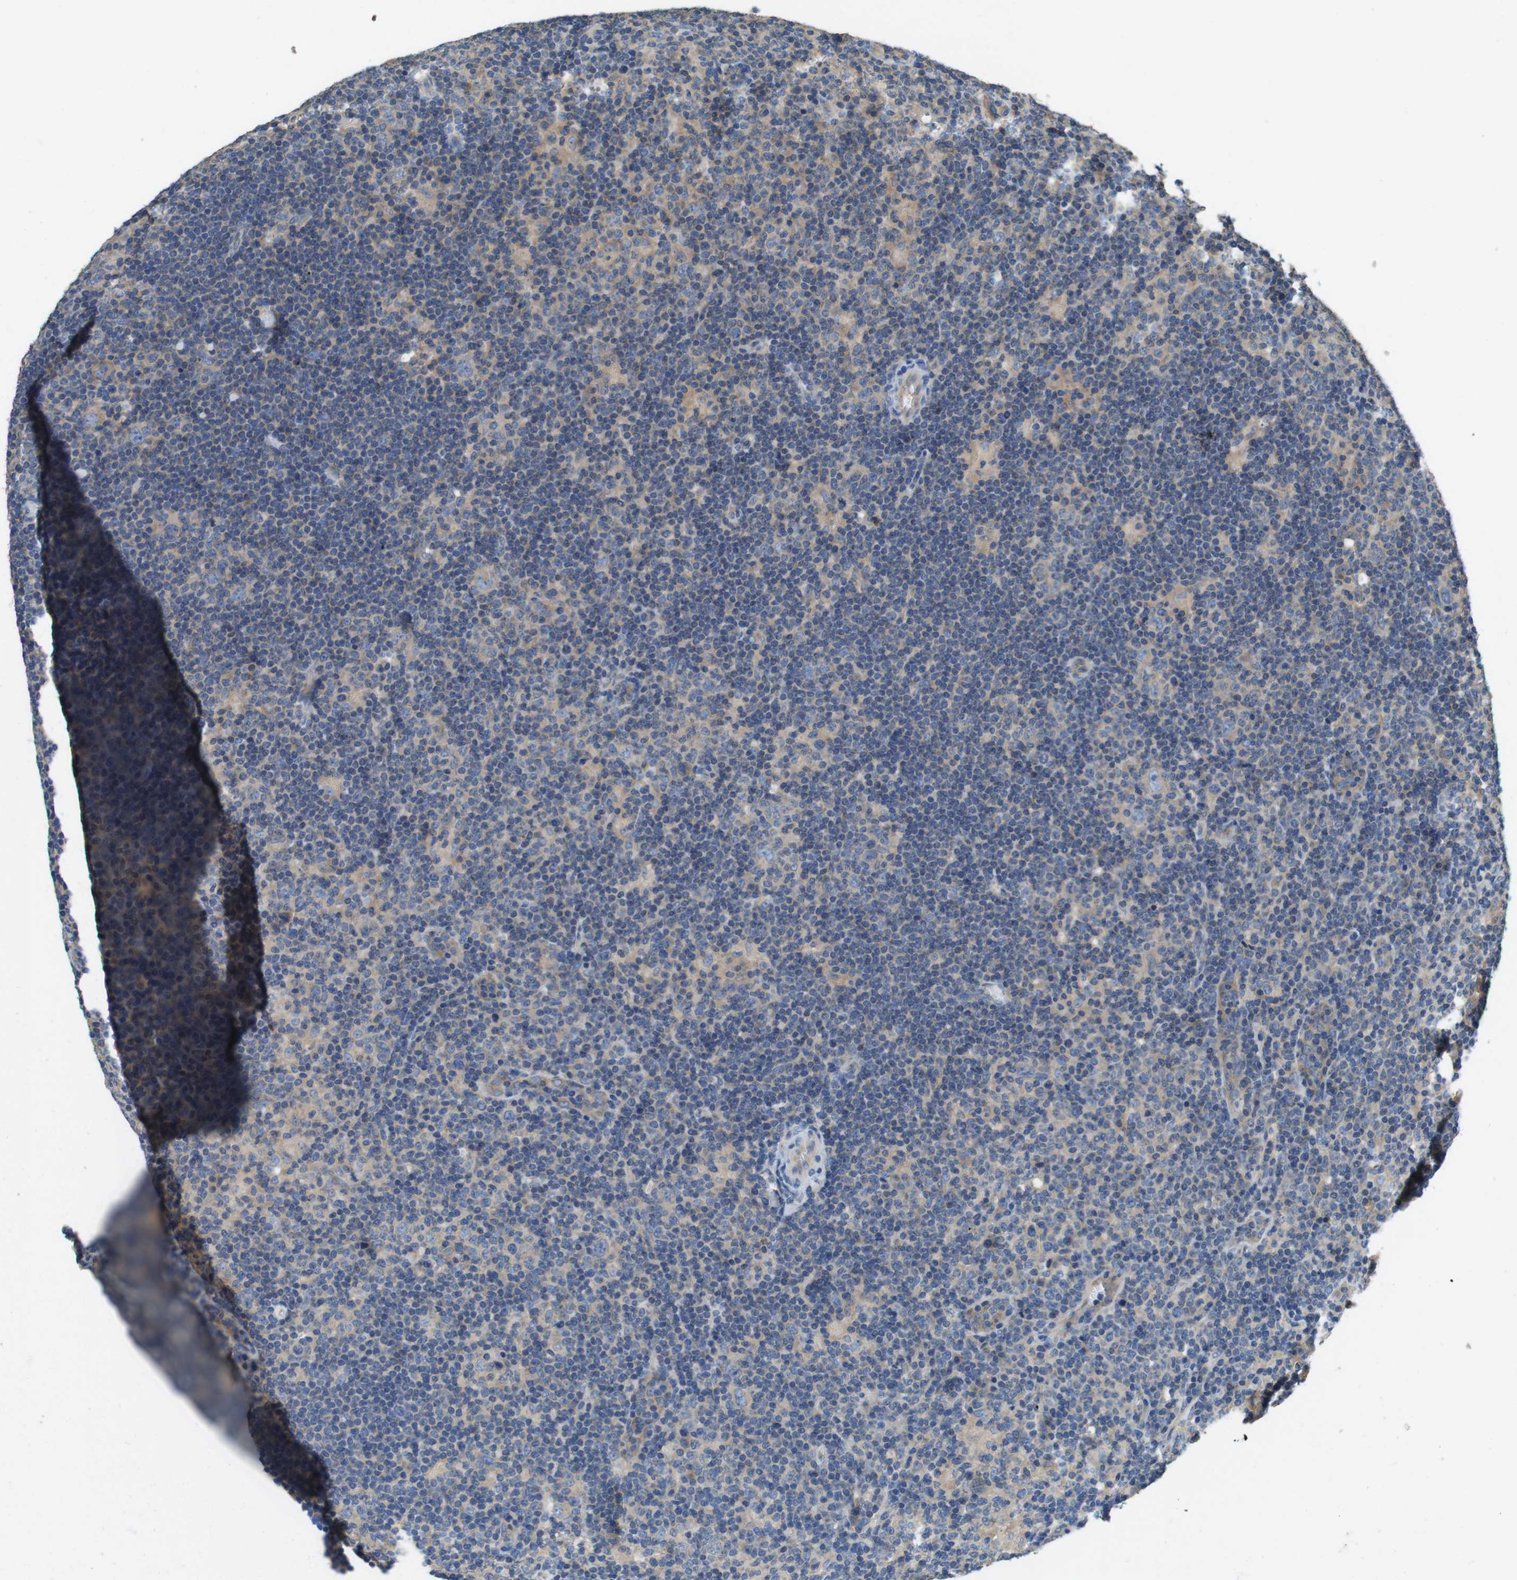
{"staining": {"intensity": "weak", "quantity": ">75%", "location": "cytoplasmic/membranous"}, "tissue": "lymphoma", "cell_type": "Tumor cells", "image_type": "cancer", "snomed": [{"axis": "morphology", "description": "Hodgkin's disease, NOS"}, {"axis": "topography", "description": "Lymph node"}], "caption": "IHC staining of lymphoma, which displays low levels of weak cytoplasmic/membranous positivity in about >75% of tumor cells indicating weak cytoplasmic/membranous protein expression. The staining was performed using DAB (brown) for protein detection and nuclei were counterstained in hematoxylin (blue).", "gene": "DCTN1", "patient": {"sex": "female", "age": 57}}